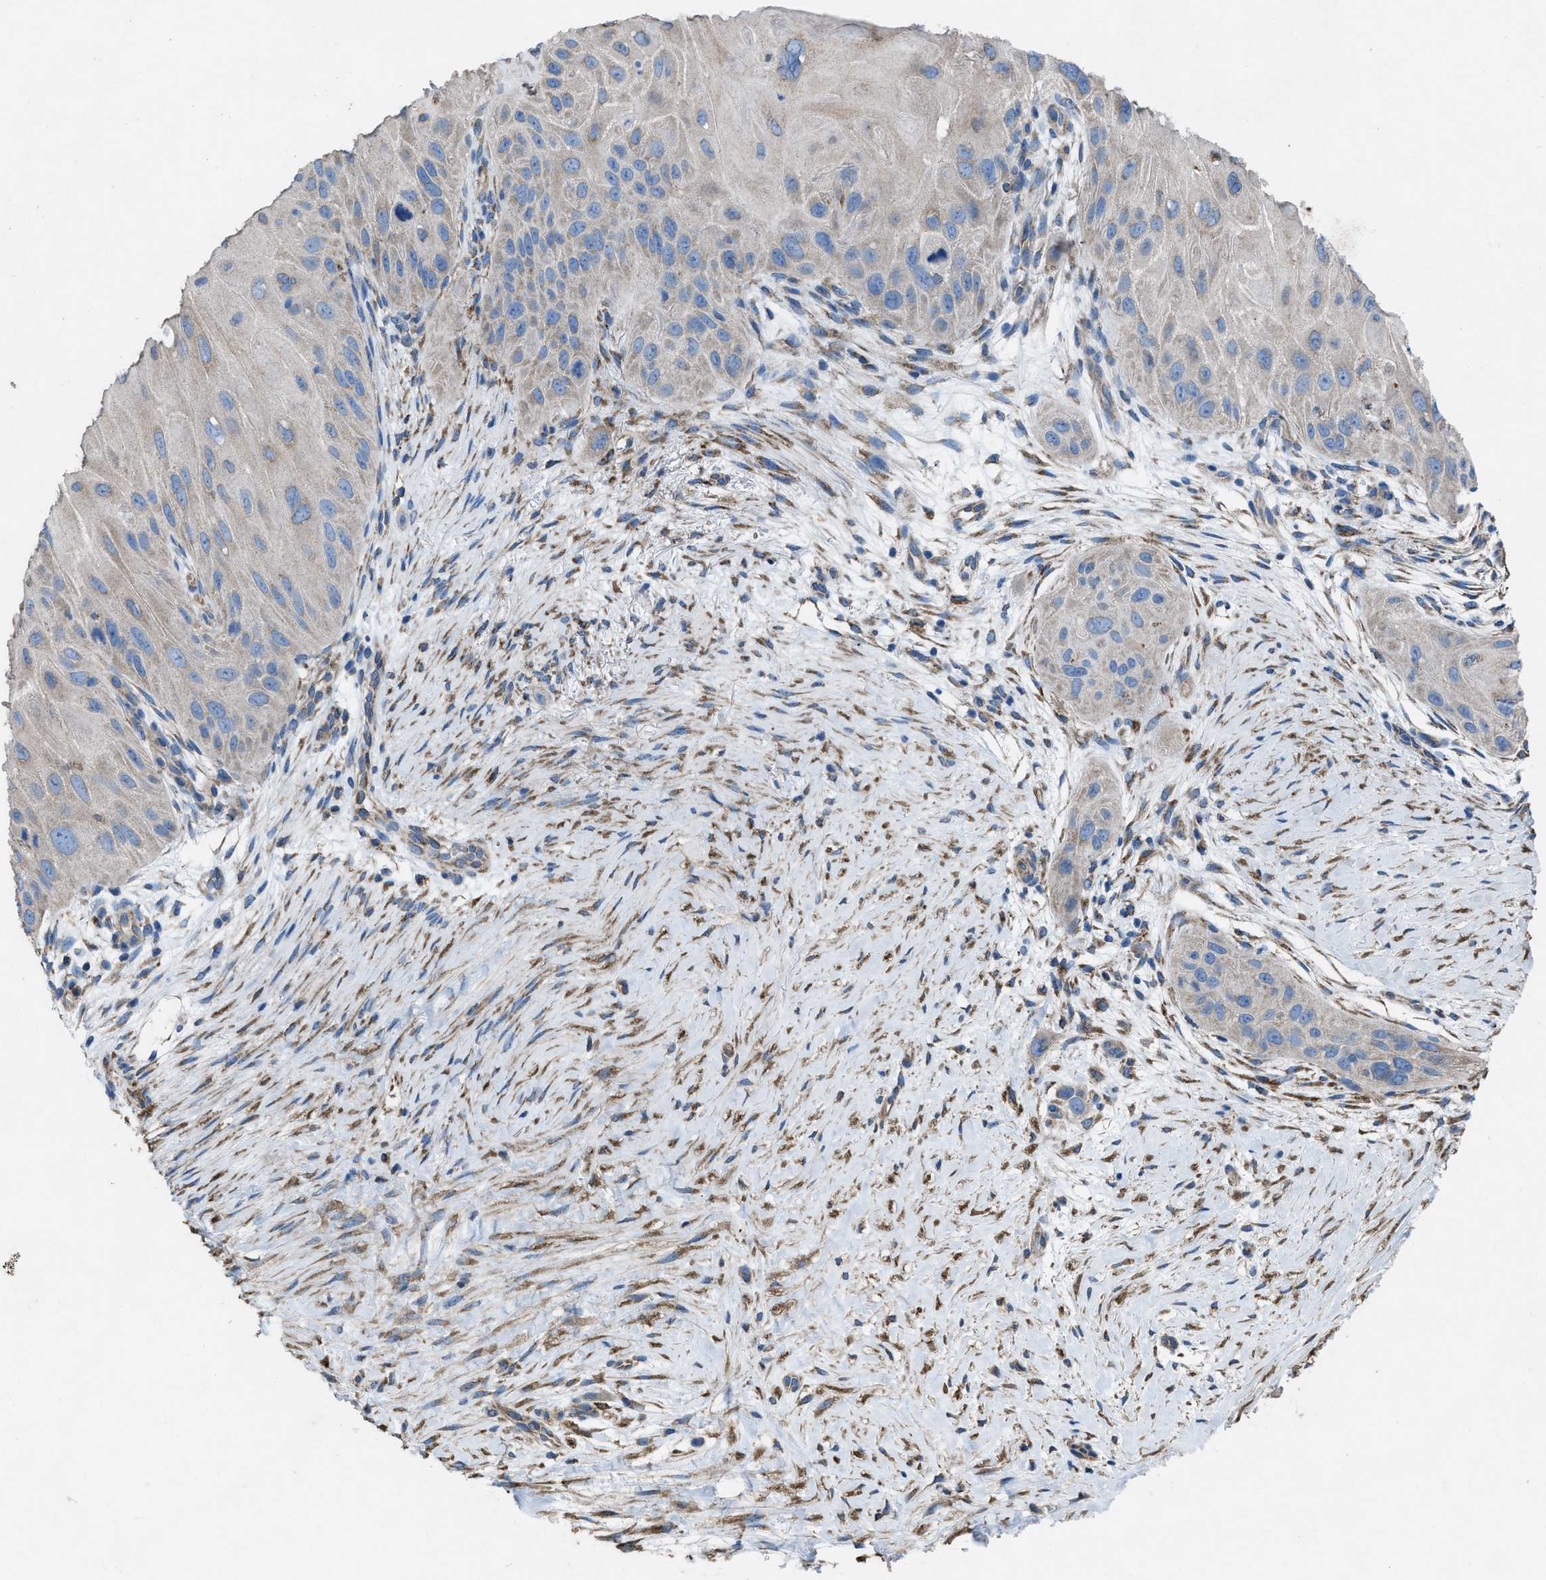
{"staining": {"intensity": "weak", "quantity": "<25%", "location": "cytoplasmic/membranous"}, "tissue": "skin cancer", "cell_type": "Tumor cells", "image_type": "cancer", "snomed": [{"axis": "morphology", "description": "Squamous cell carcinoma, NOS"}, {"axis": "topography", "description": "Skin"}], "caption": "Tumor cells are negative for brown protein staining in skin squamous cell carcinoma. (Immunohistochemistry (ihc), brightfield microscopy, high magnification).", "gene": "DOLPP1", "patient": {"sex": "female", "age": 77}}